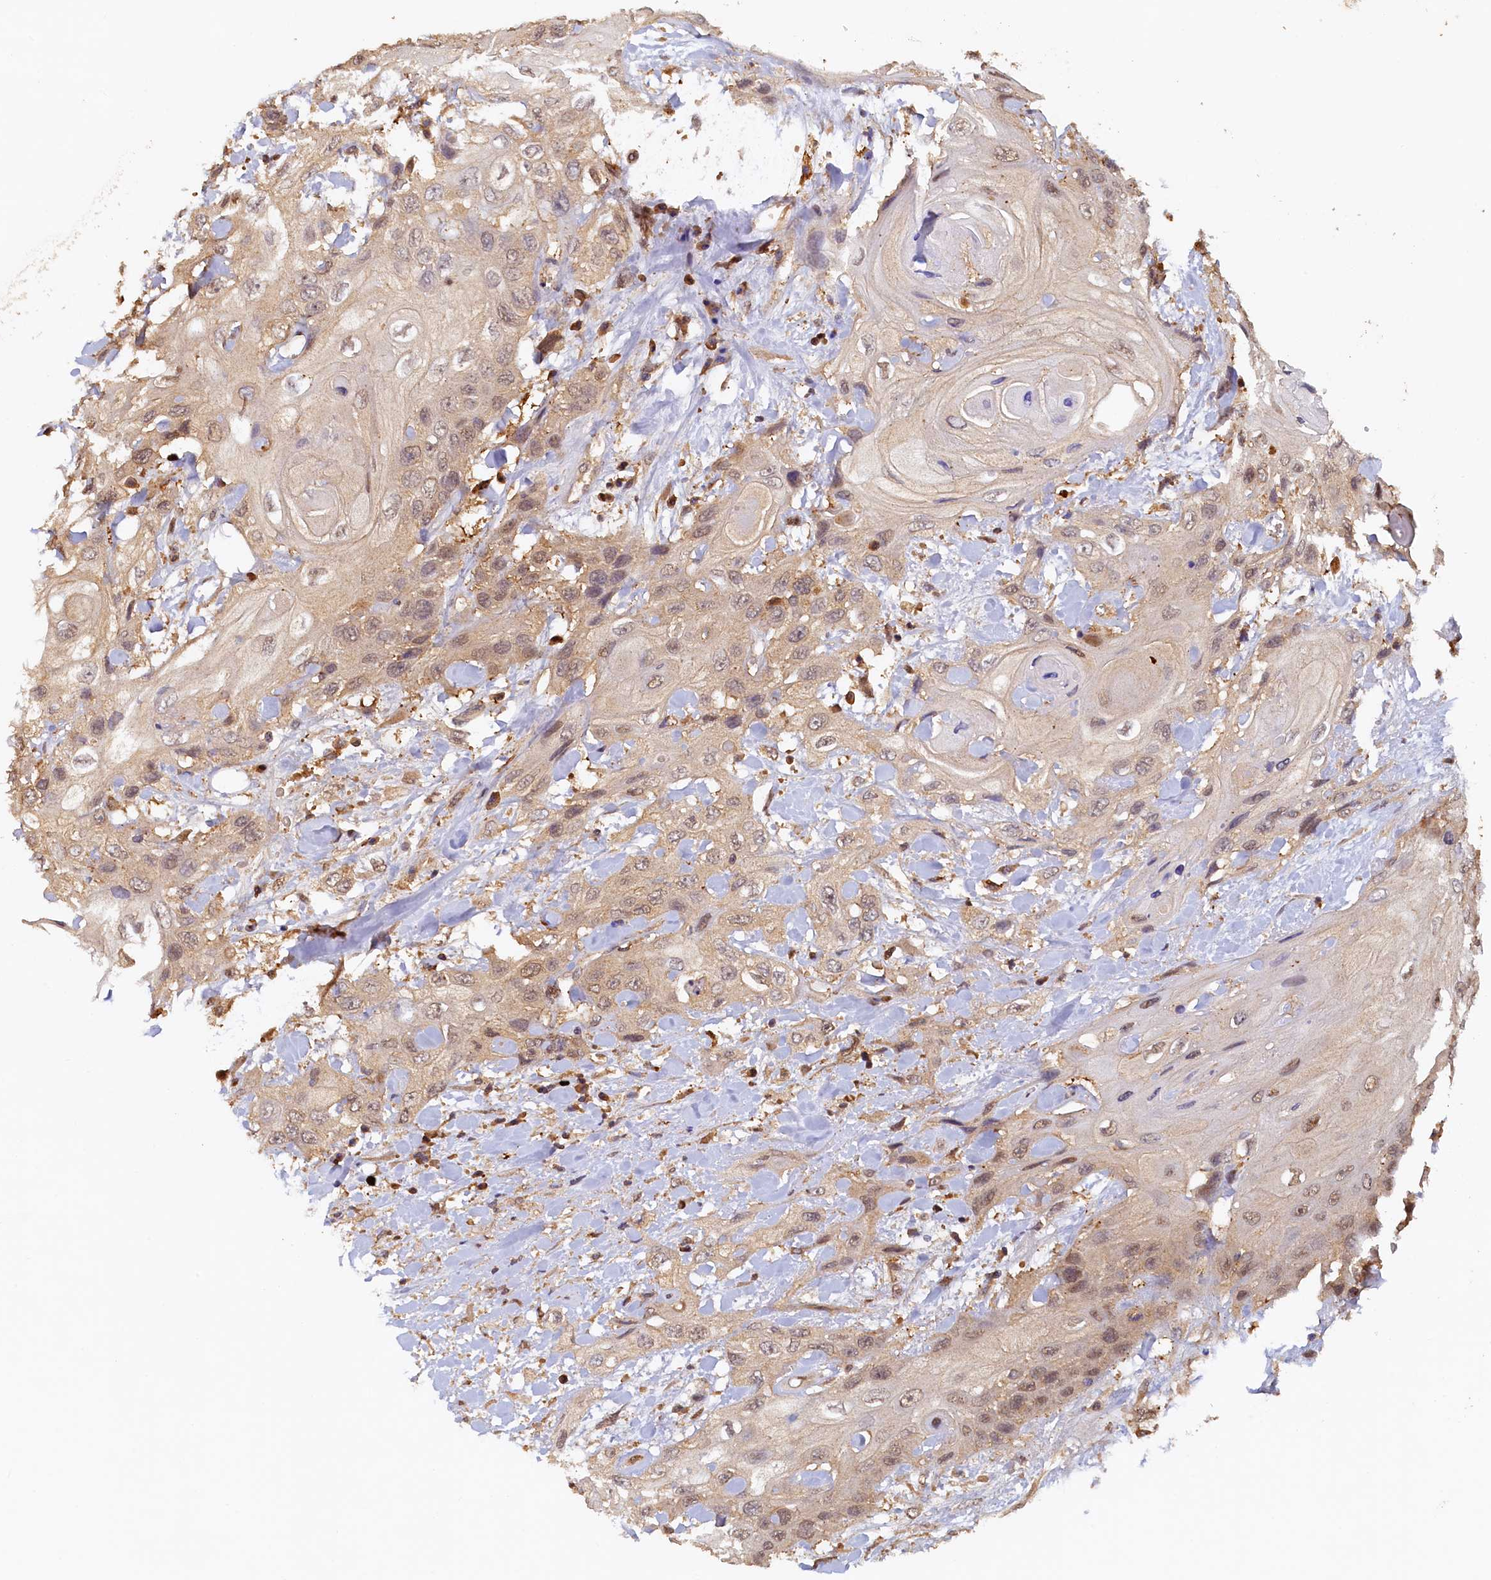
{"staining": {"intensity": "moderate", "quantity": "25%-75%", "location": "cytoplasmic/membranous,nuclear"}, "tissue": "head and neck cancer", "cell_type": "Tumor cells", "image_type": "cancer", "snomed": [{"axis": "morphology", "description": "Squamous cell carcinoma, NOS"}, {"axis": "topography", "description": "Head-Neck"}], "caption": "Protein expression analysis of squamous cell carcinoma (head and neck) displays moderate cytoplasmic/membranous and nuclear expression in about 25%-75% of tumor cells.", "gene": "UBL7", "patient": {"sex": "female", "age": 43}}